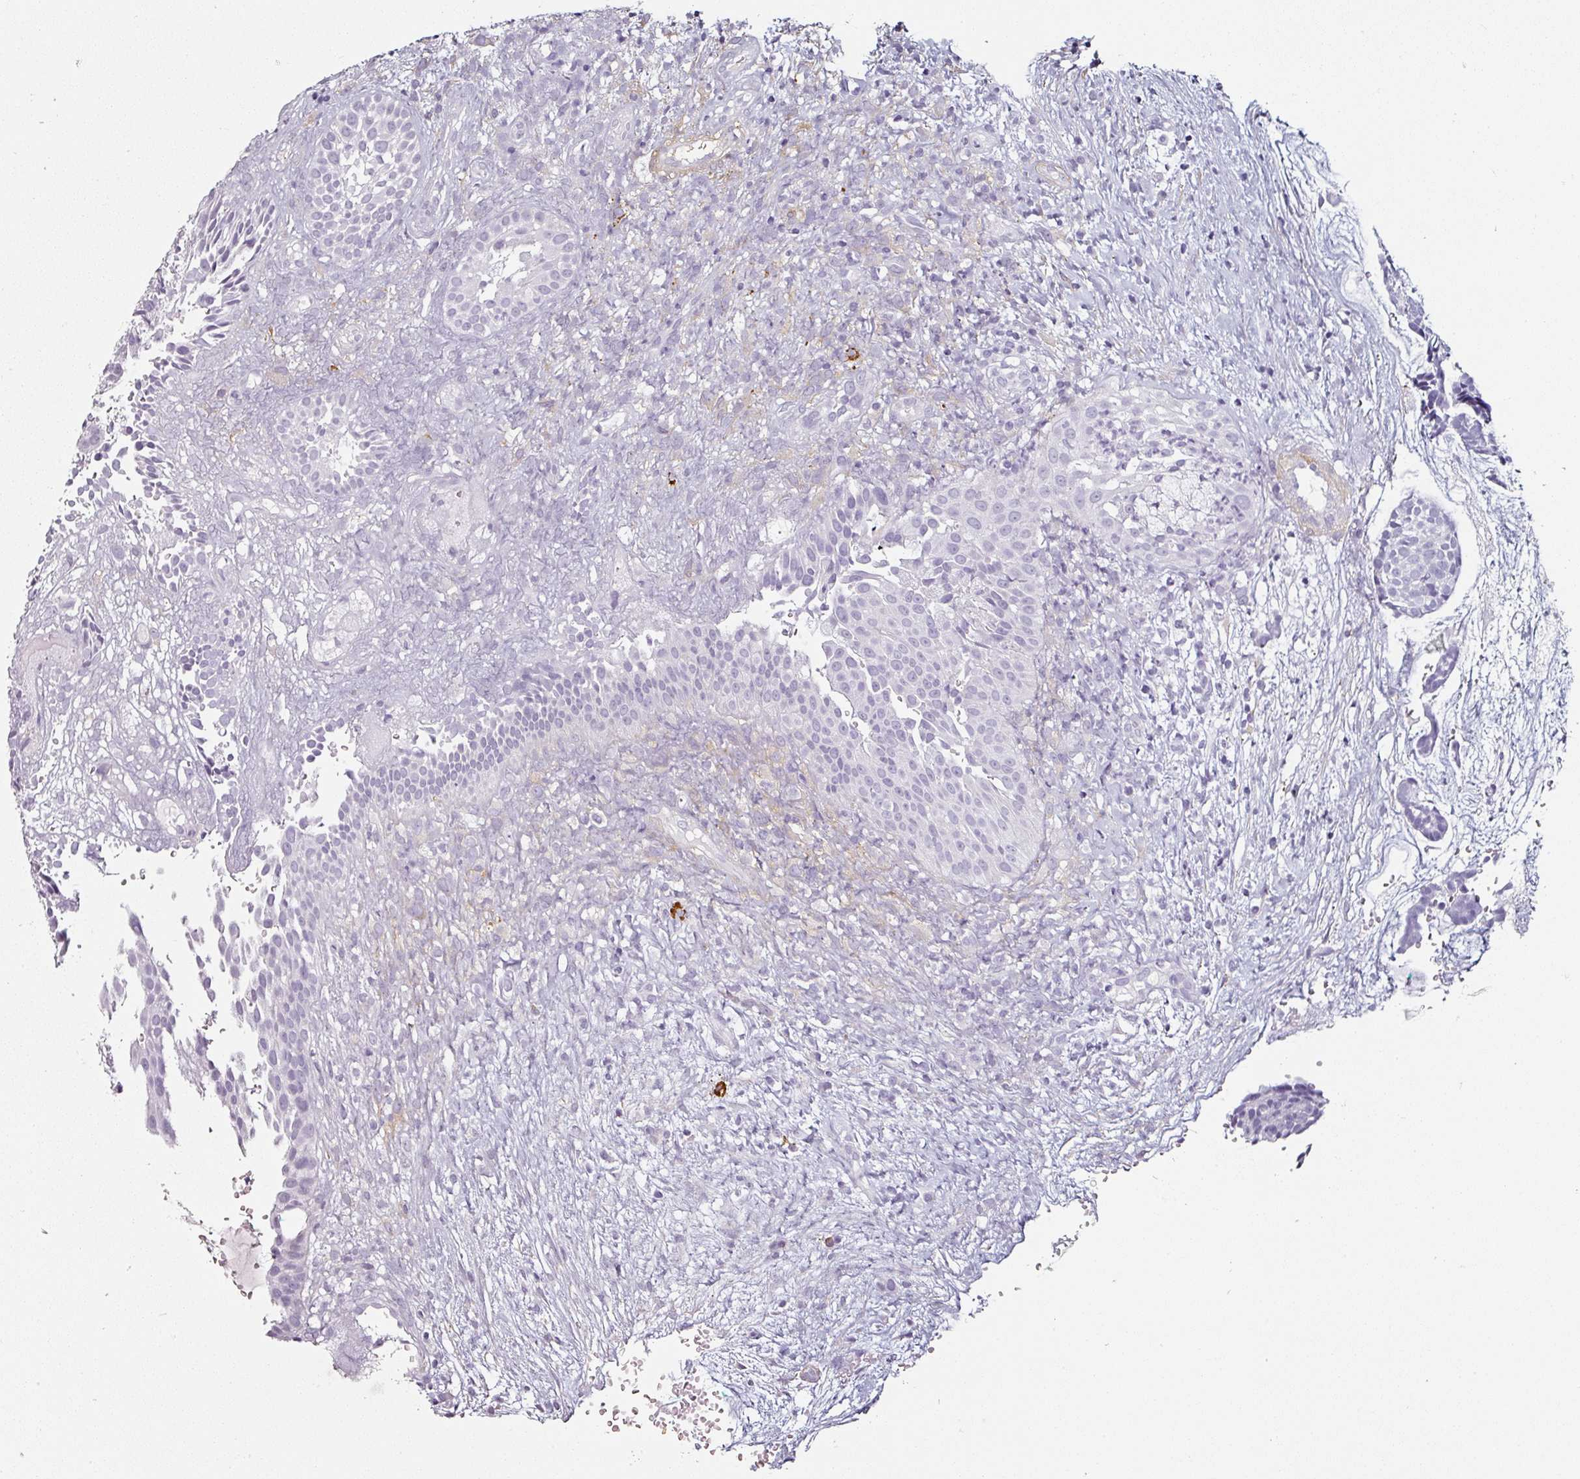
{"staining": {"intensity": "negative", "quantity": "none", "location": "none"}, "tissue": "head and neck cancer", "cell_type": "Tumor cells", "image_type": "cancer", "snomed": [{"axis": "morphology", "description": "Adenocarcinoma, NOS"}, {"axis": "topography", "description": "Subcutis"}, {"axis": "topography", "description": "Head-Neck"}], "caption": "Micrograph shows no protein positivity in tumor cells of head and neck cancer tissue.", "gene": "CAP2", "patient": {"sex": "female", "age": 73}}